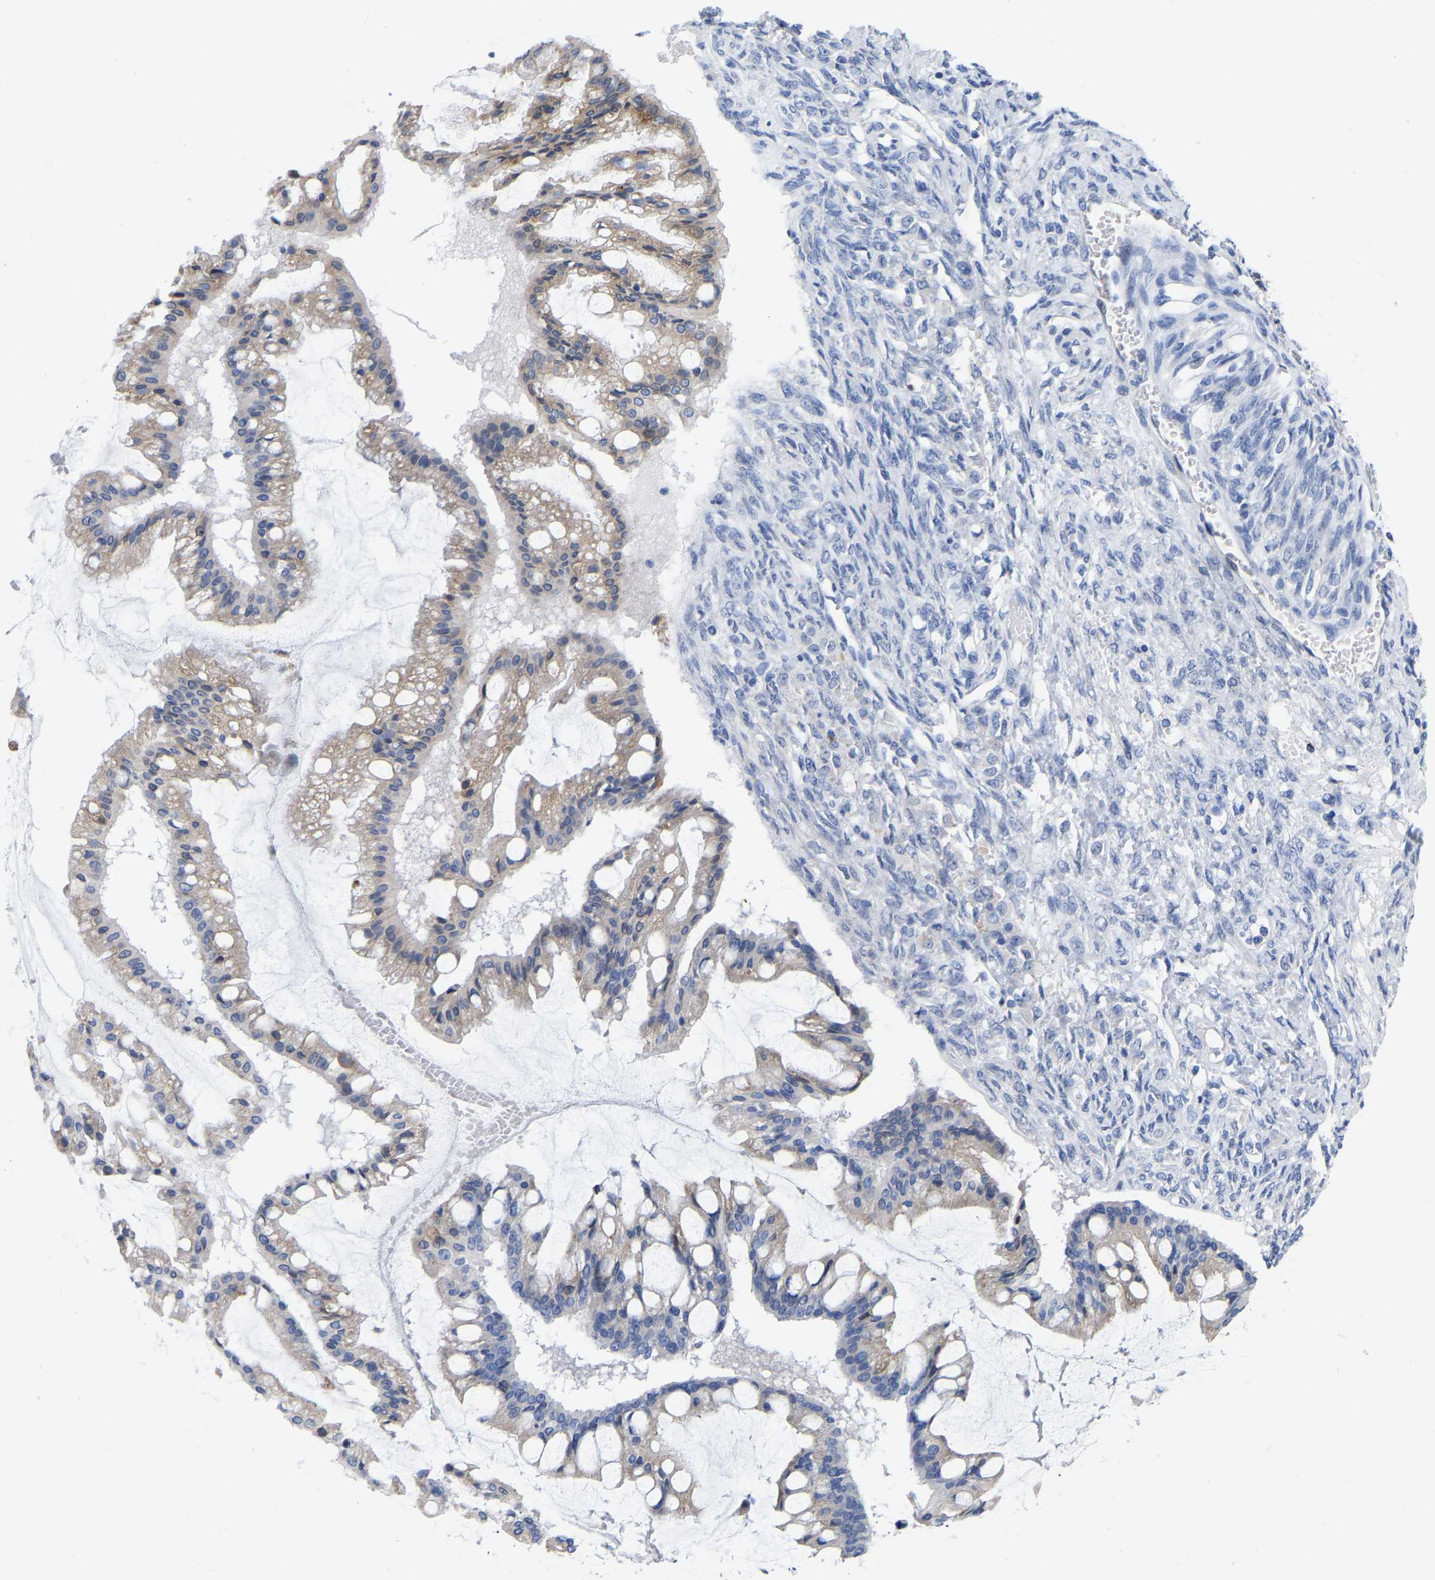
{"staining": {"intensity": "moderate", "quantity": ">75%", "location": "cytoplasmic/membranous"}, "tissue": "ovarian cancer", "cell_type": "Tumor cells", "image_type": "cancer", "snomed": [{"axis": "morphology", "description": "Cystadenocarcinoma, mucinous, NOS"}, {"axis": "topography", "description": "Ovary"}], "caption": "Ovarian cancer (mucinous cystadenocarcinoma) stained with DAB (3,3'-diaminobenzidine) immunohistochemistry (IHC) exhibits medium levels of moderate cytoplasmic/membranous expression in about >75% of tumor cells.", "gene": "STRIP2", "patient": {"sex": "female", "age": 73}}